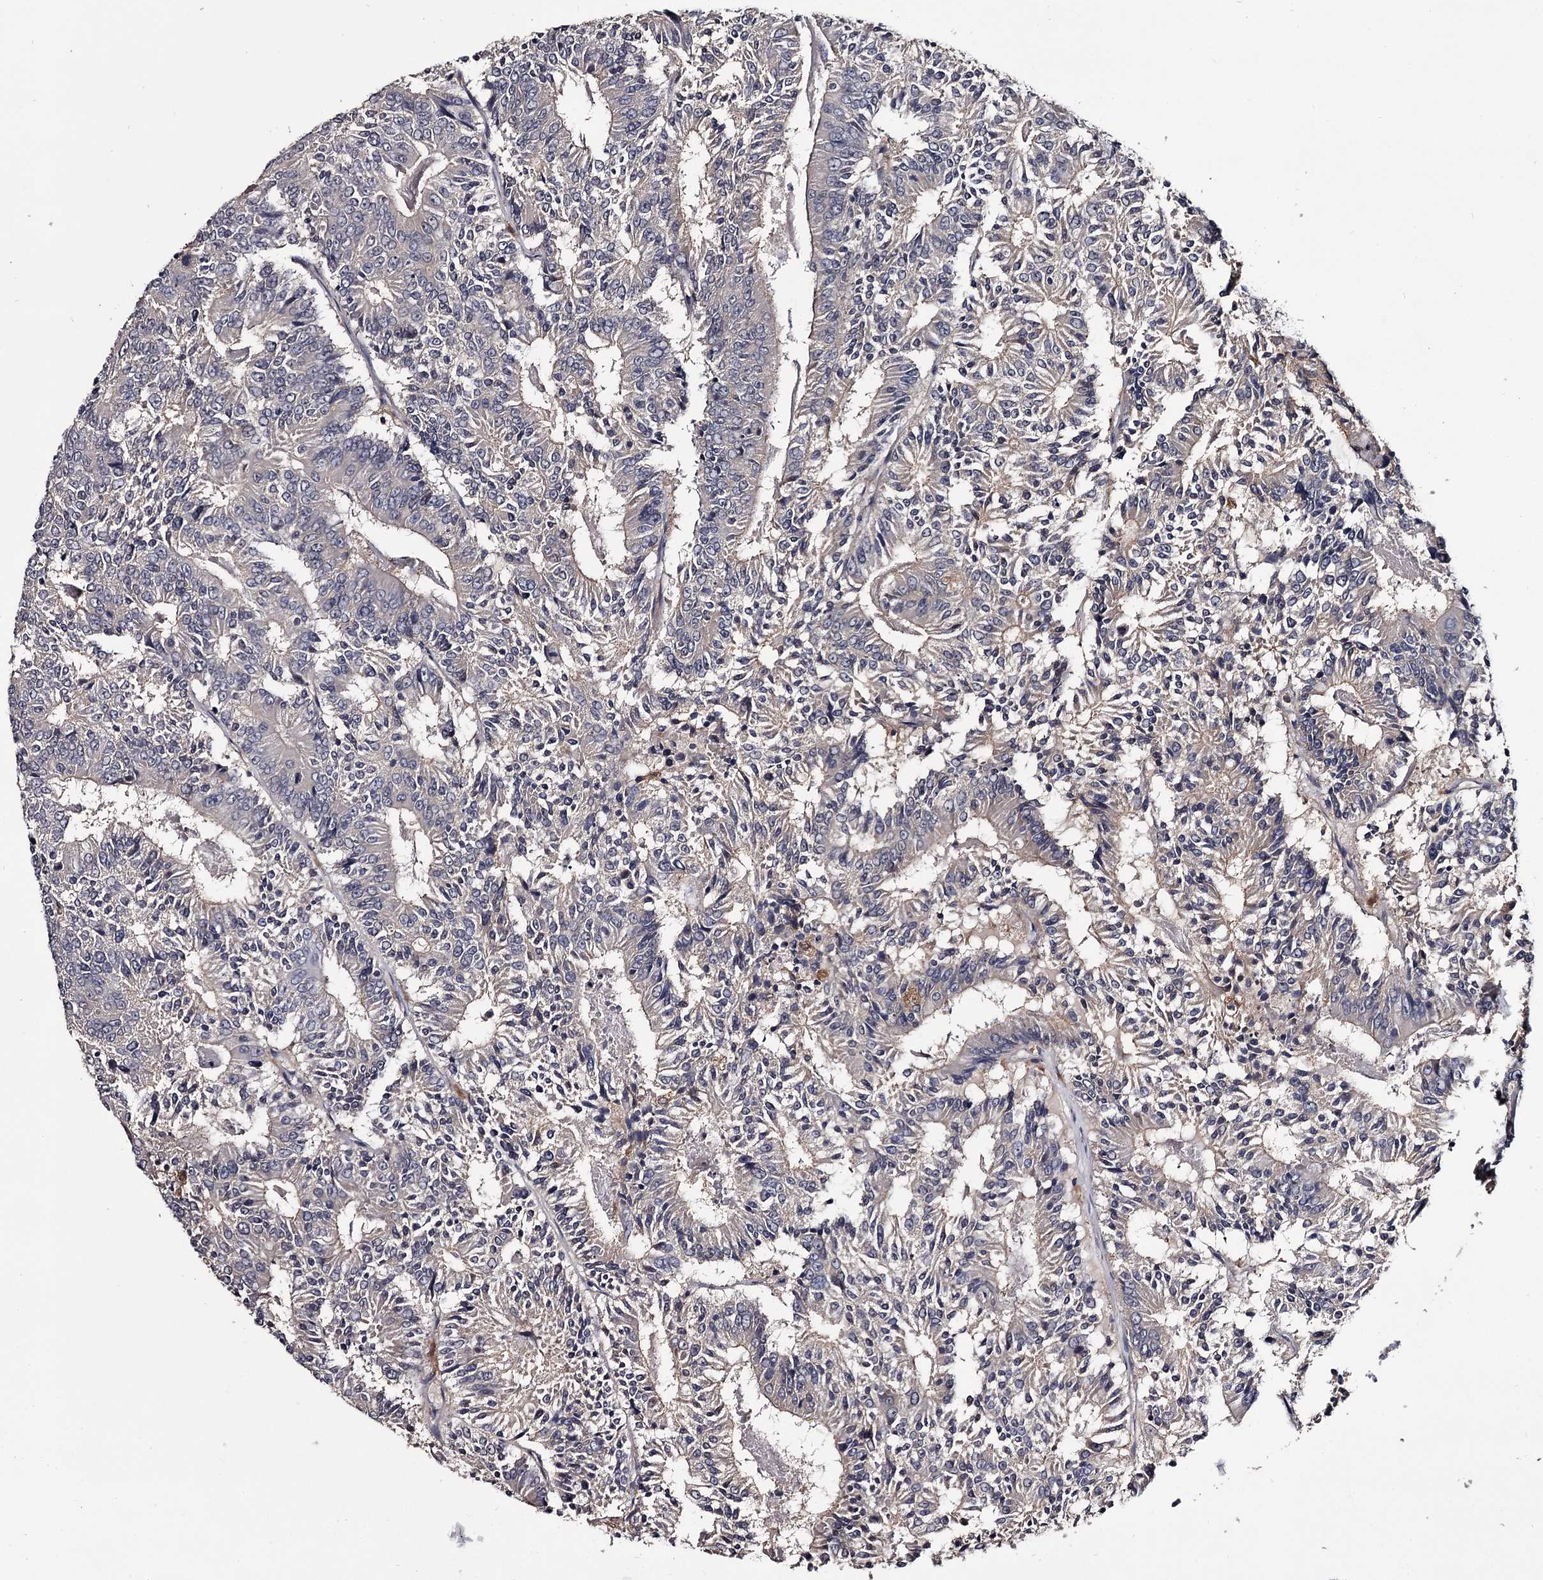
{"staining": {"intensity": "negative", "quantity": "none", "location": "none"}, "tissue": "colorectal cancer", "cell_type": "Tumor cells", "image_type": "cancer", "snomed": [{"axis": "morphology", "description": "Adenocarcinoma, NOS"}, {"axis": "topography", "description": "Colon"}], "caption": "Micrograph shows no significant protein expression in tumor cells of colorectal cancer (adenocarcinoma).", "gene": "GSTO1", "patient": {"sex": "male", "age": 83}}